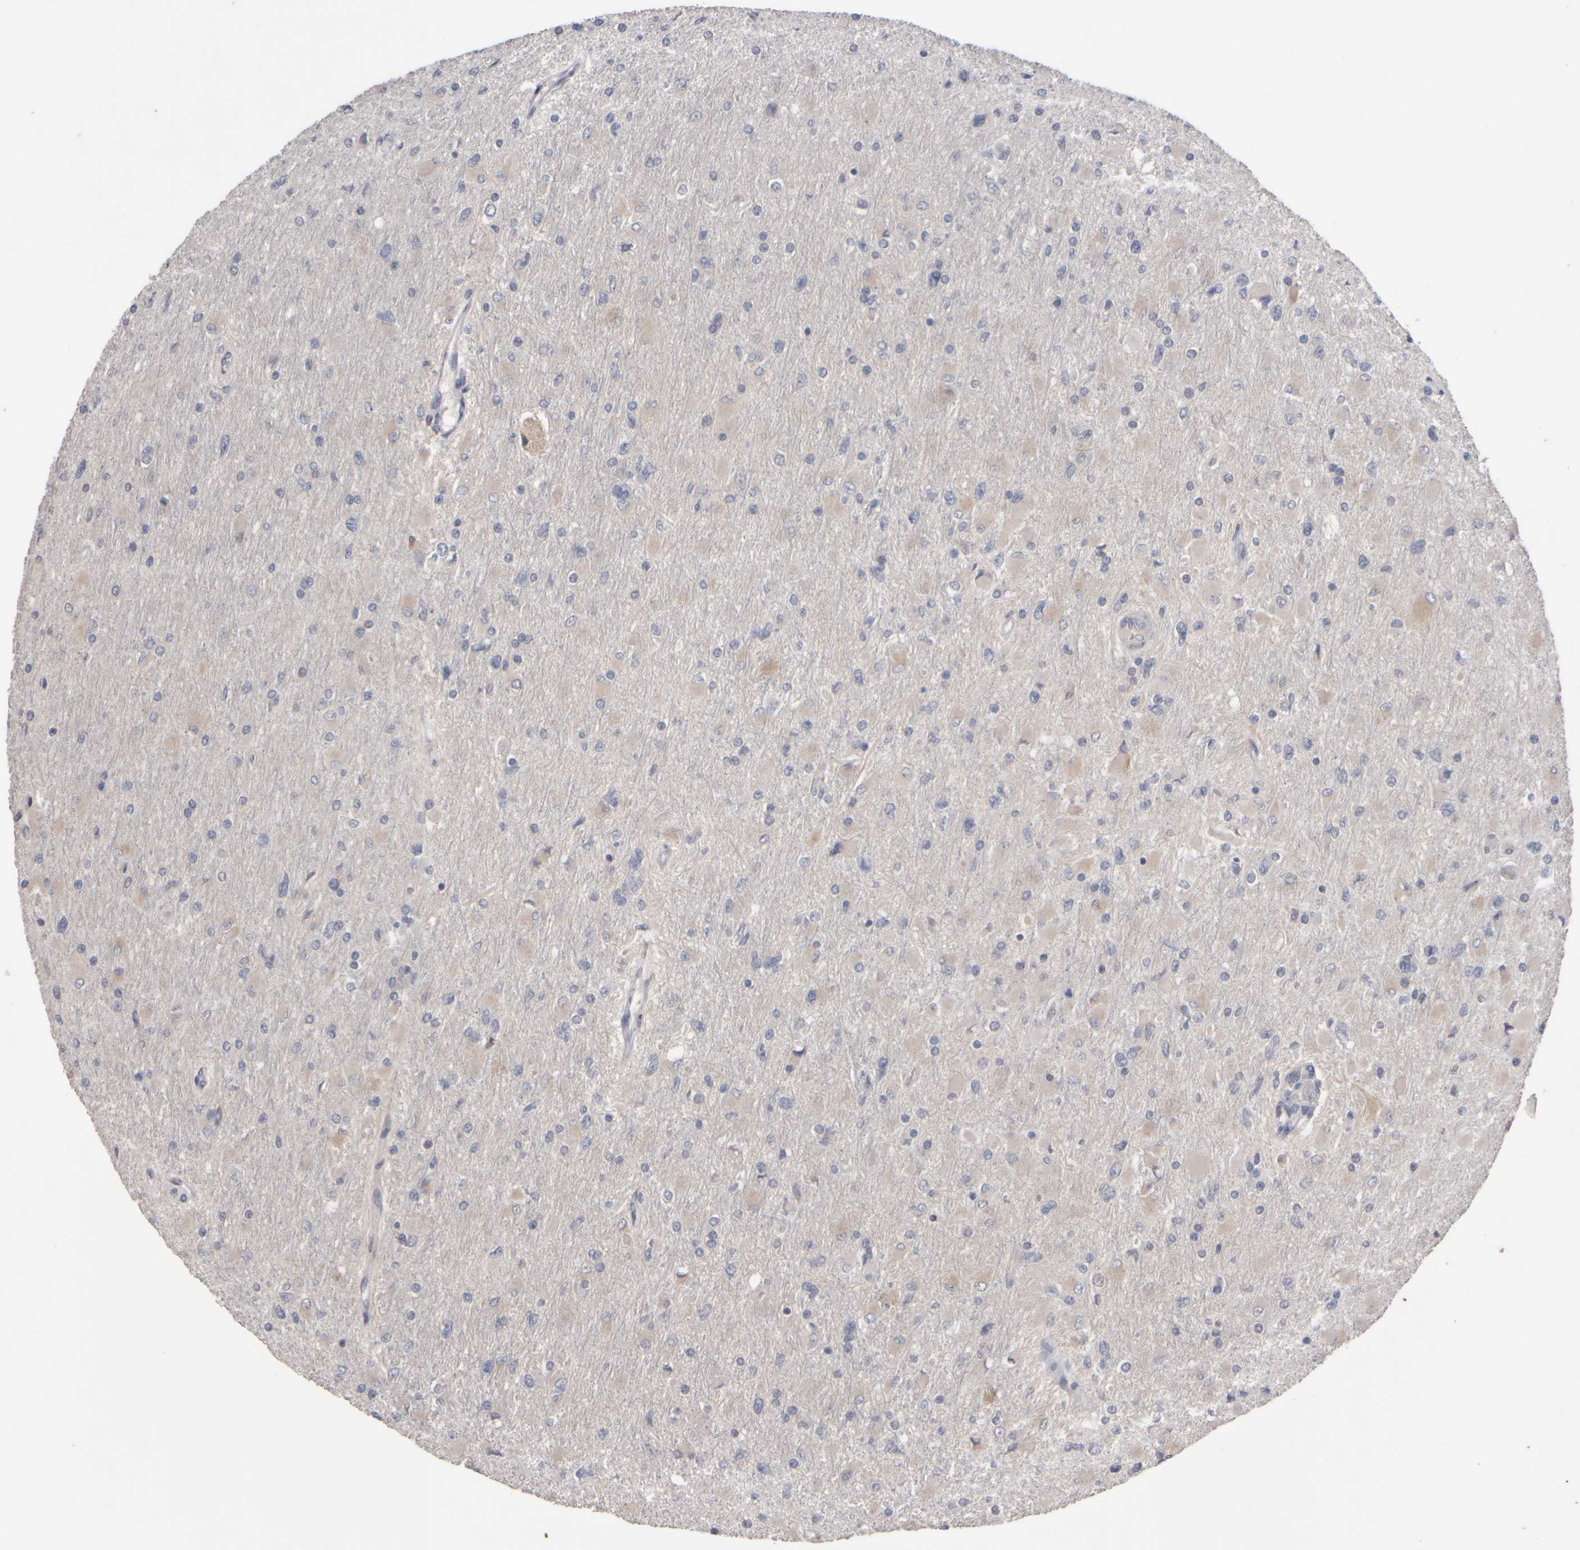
{"staining": {"intensity": "negative", "quantity": "none", "location": "none"}, "tissue": "glioma", "cell_type": "Tumor cells", "image_type": "cancer", "snomed": [{"axis": "morphology", "description": "Glioma, malignant, High grade"}, {"axis": "topography", "description": "Cerebral cortex"}], "caption": "Human glioma stained for a protein using immunohistochemistry (IHC) demonstrates no expression in tumor cells.", "gene": "EPHX2", "patient": {"sex": "female", "age": 36}}